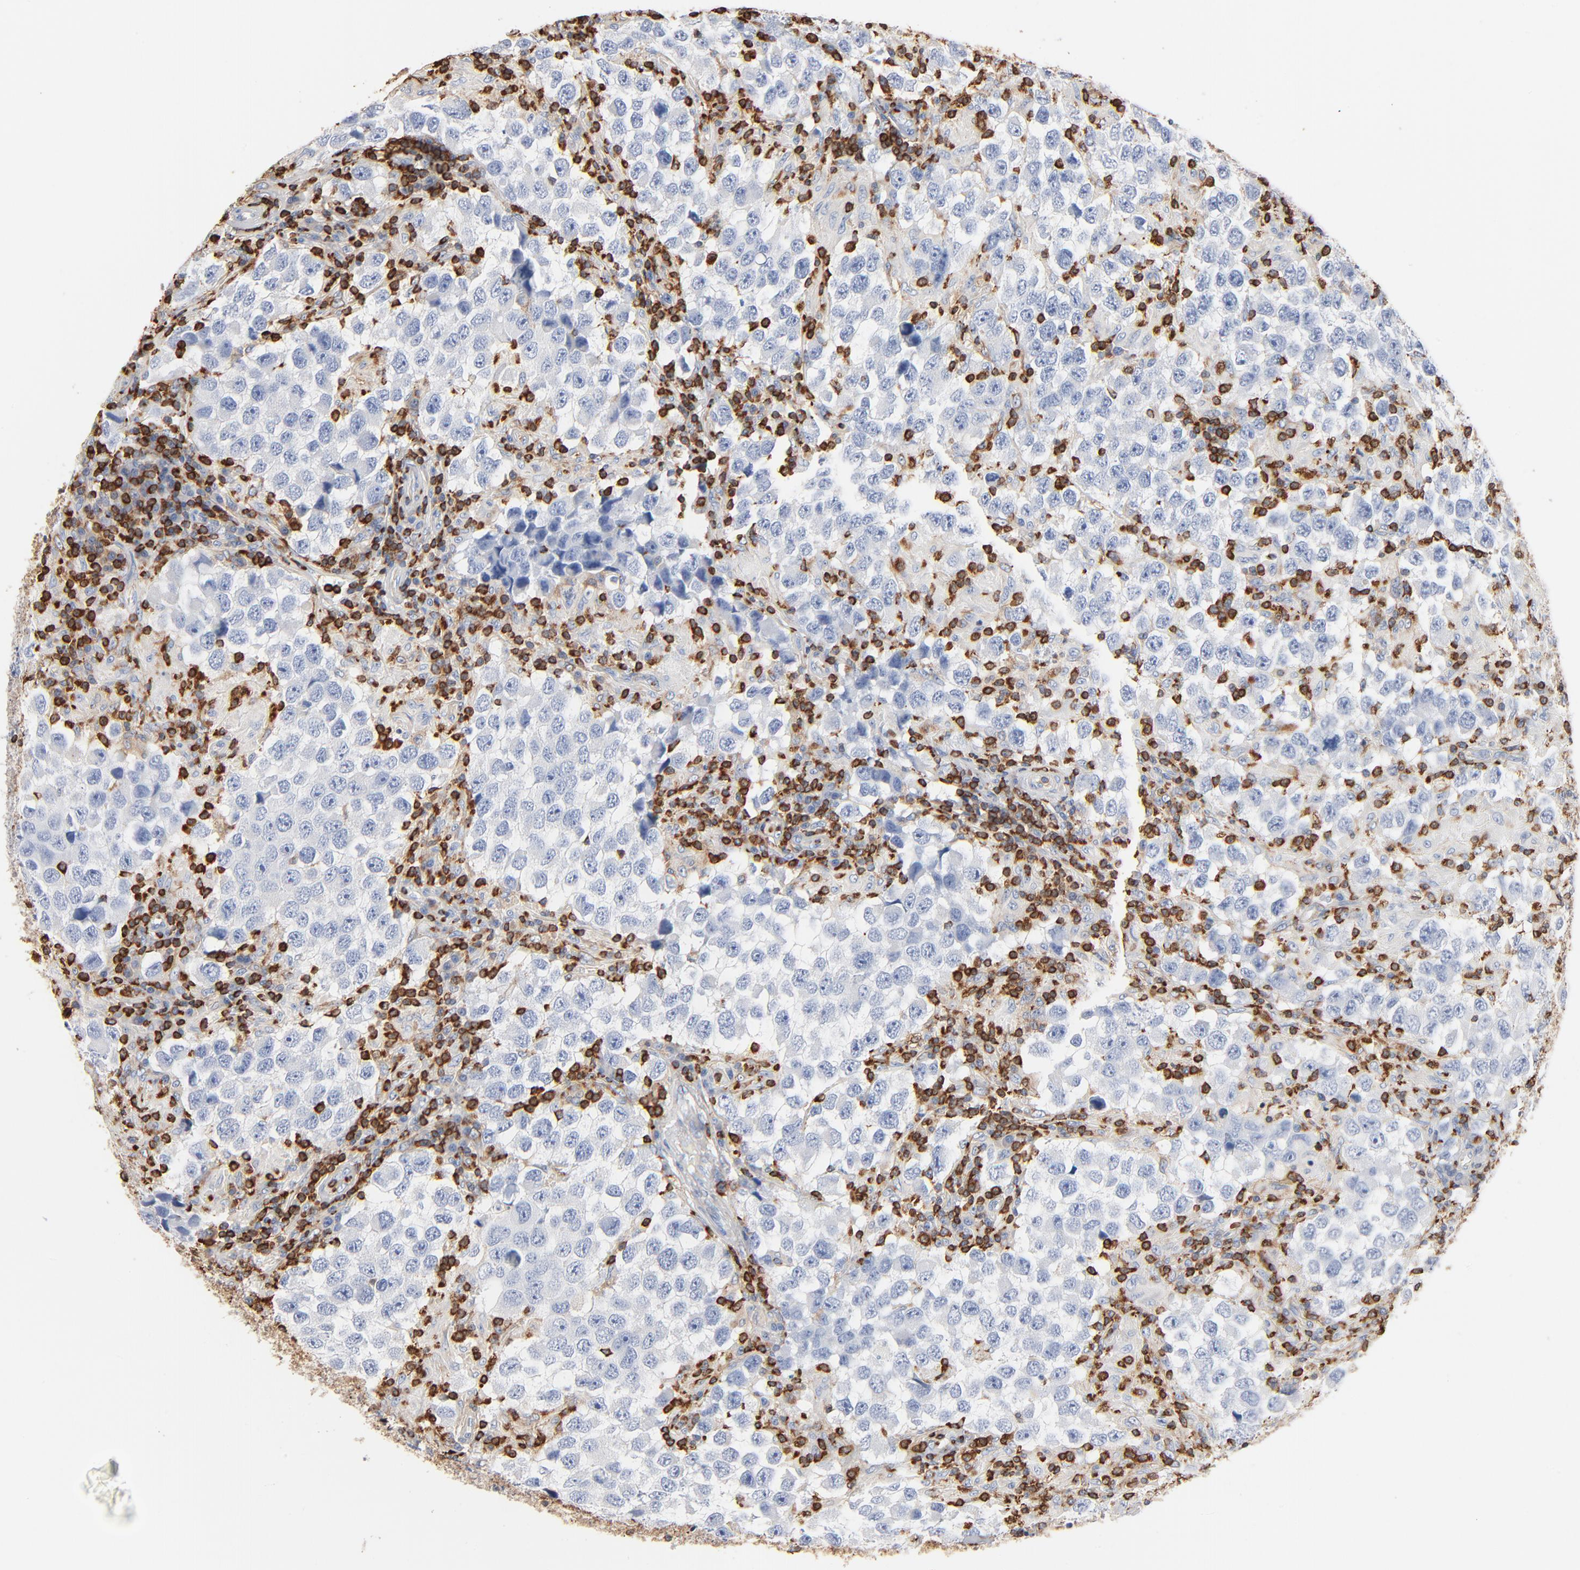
{"staining": {"intensity": "negative", "quantity": "none", "location": "none"}, "tissue": "testis cancer", "cell_type": "Tumor cells", "image_type": "cancer", "snomed": [{"axis": "morphology", "description": "Carcinoma, Embryonal, NOS"}, {"axis": "topography", "description": "Testis"}], "caption": "This micrograph is of testis cancer stained with immunohistochemistry to label a protein in brown with the nuclei are counter-stained blue. There is no expression in tumor cells.", "gene": "SH3KBP1", "patient": {"sex": "male", "age": 21}}